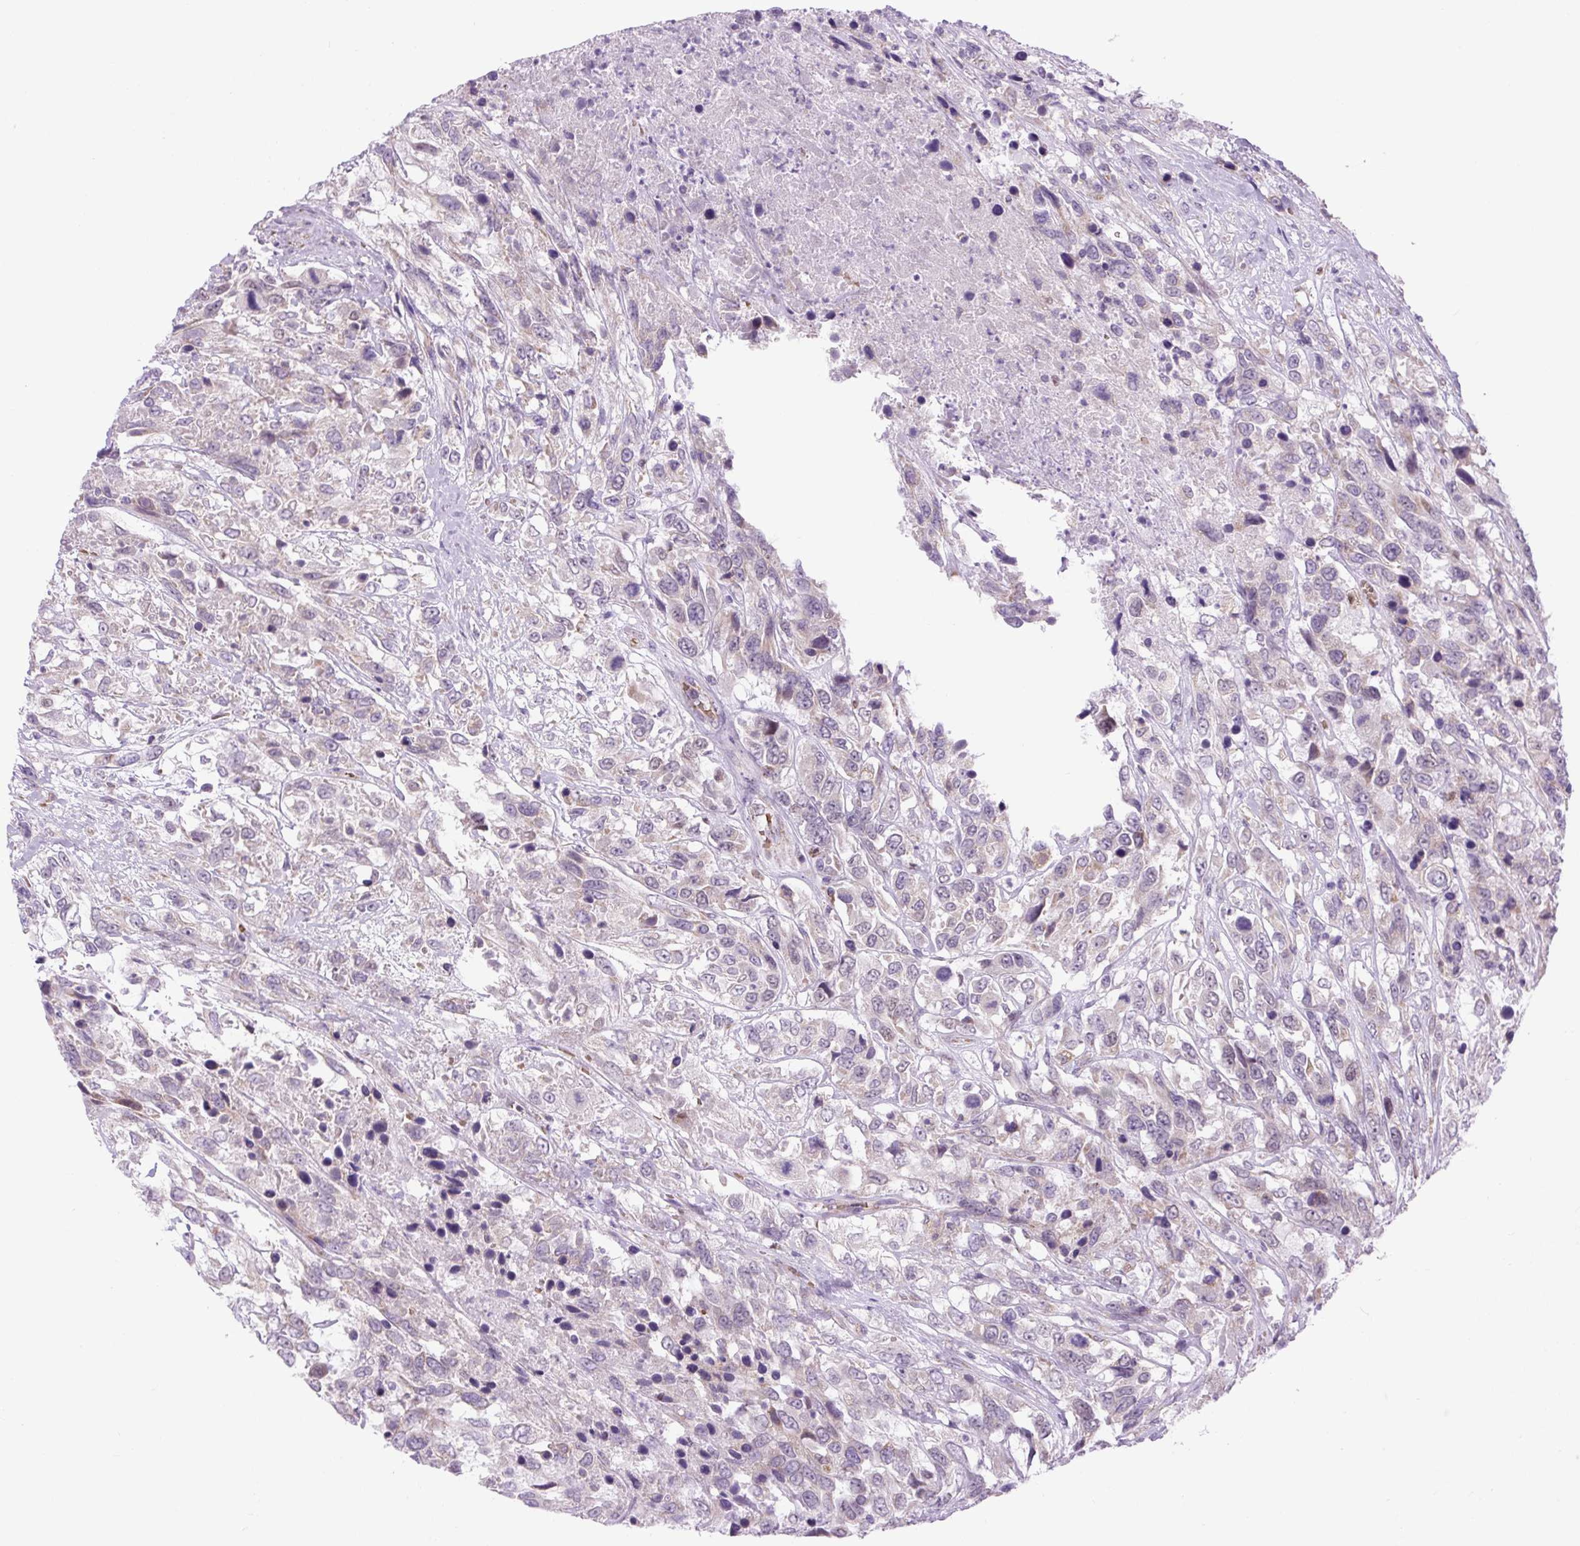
{"staining": {"intensity": "negative", "quantity": "none", "location": "none"}, "tissue": "urothelial cancer", "cell_type": "Tumor cells", "image_type": "cancer", "snomed": [{"axis": "morphology", "description": "Urothelial carcinoma, High grade"}, {"axis": "topography", "description": "Urinary bladder"}], "caption": "IHC image of neoplastic tissue: urothelial cancer stained with DAB reveals no significant protein staining in tumor cells.", "gene": "SCO2", "patient": {"sex": "female", "age": 70}}